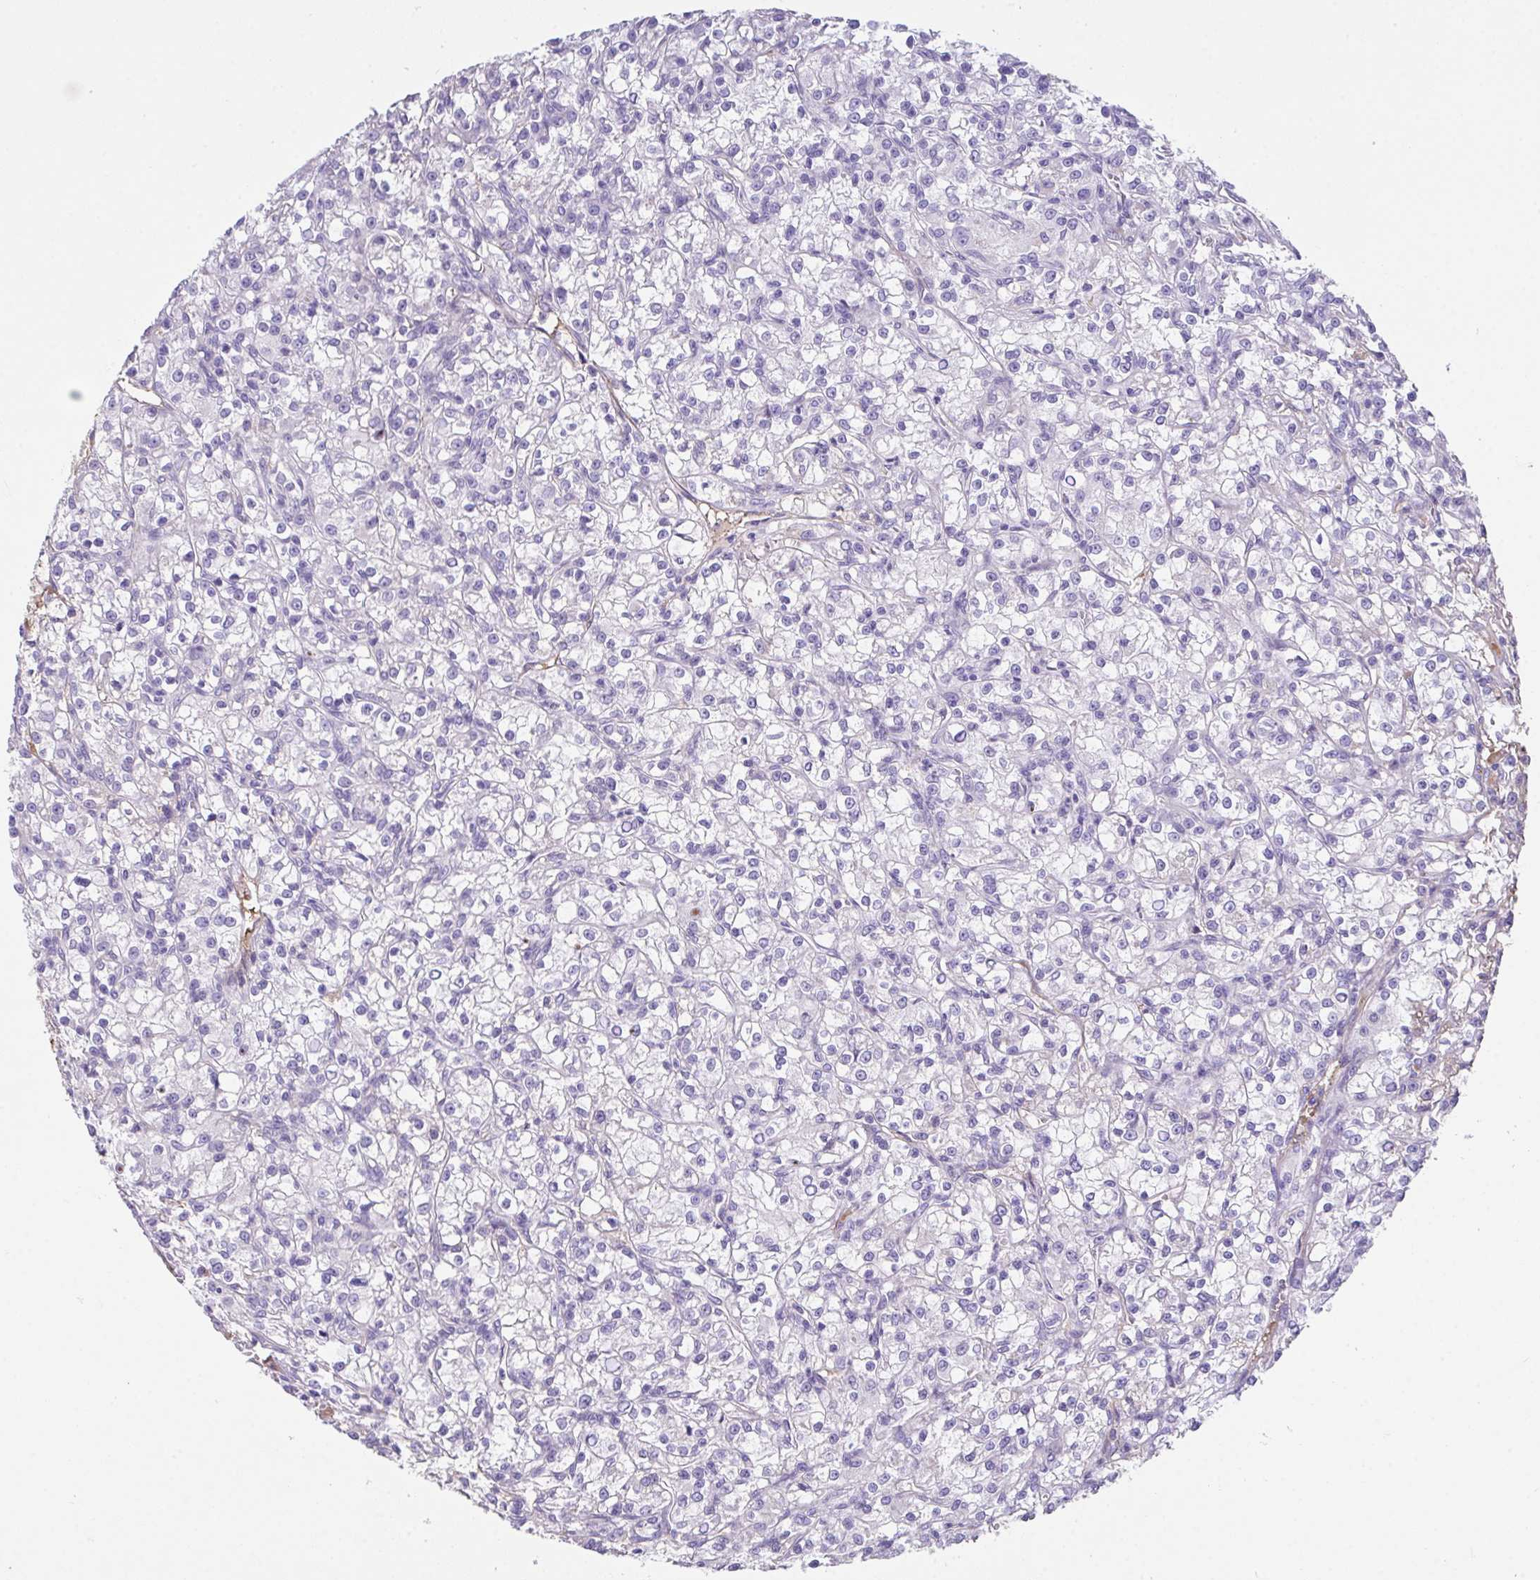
{"staining": {"intensity": "negative", "quantity": "none", "location": "none"}, "tissue": "renal cancer", "cell_type": "Tumor cells", "image_type": "cancer", "snomed": [{"axis": "morphology", "description": "Adenocarcinoma, NOS"}, {"axis": "topography", "description": "Kidney"}], "caption": "Protein analysis of renal adenocarcinoma exhibits no significant expression in tumor cells.", "gene": "ZNF813", "patient": {"sex": "female", "age": 59}}